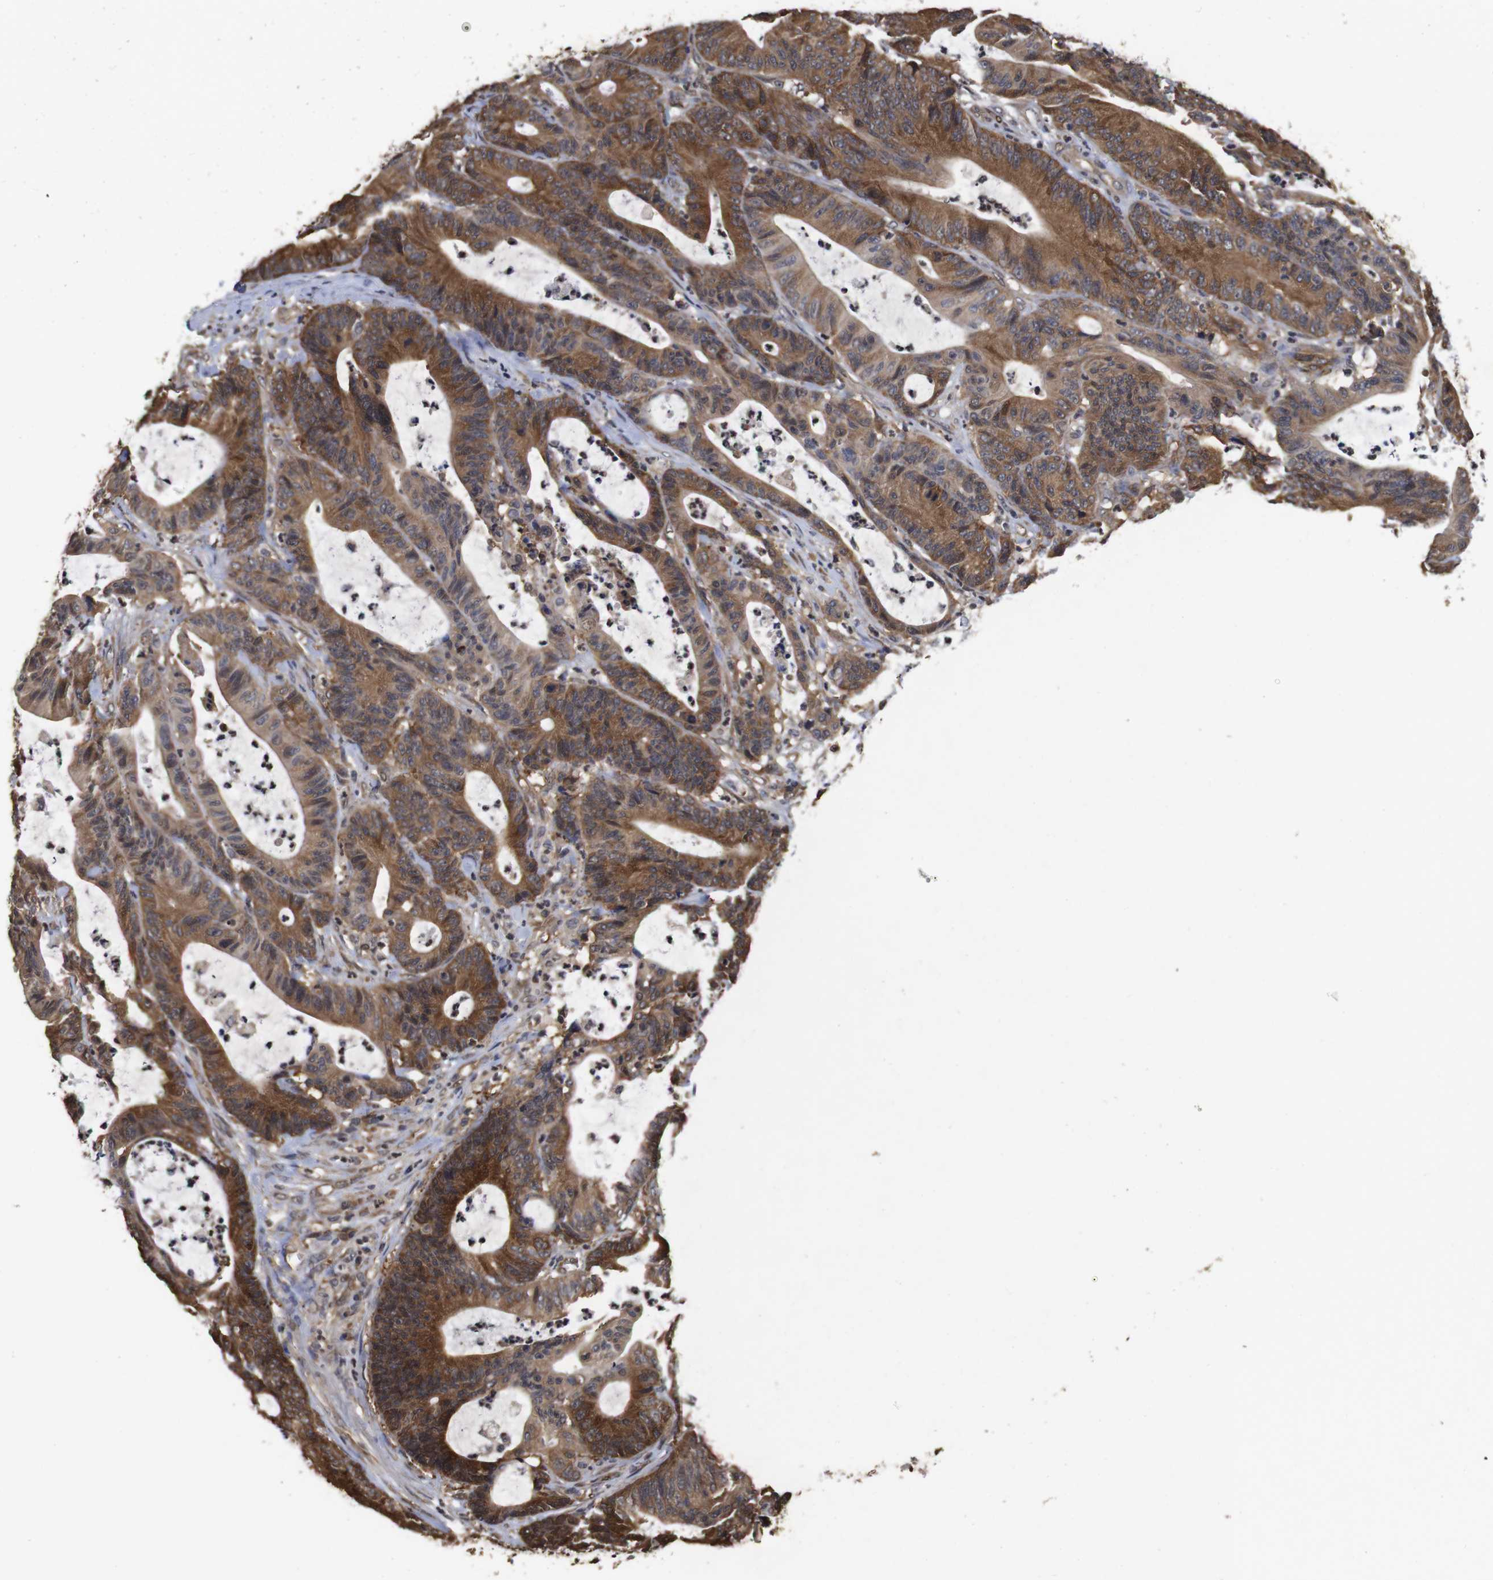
{"staining": {"intensity": "moderate", "quantity": ">75%", "location": "cytoplasmic/membranous"}, "tissue": "colorectal cancer", "cell_type": "Tumor cells", "image_type": "cancer", "snomed": [{"axis": "morphology", "description": "Adenocarcinoma, NOS"}, {"axis": "topography", "description": "Colon"}], "caption": "Colorectal cancer (adenocarcinoma) stained with a protein marker exhibits moderate staining in tumor cells.", "gene": "SUMO3", "patient": {"sex": "female", "age": 84}}